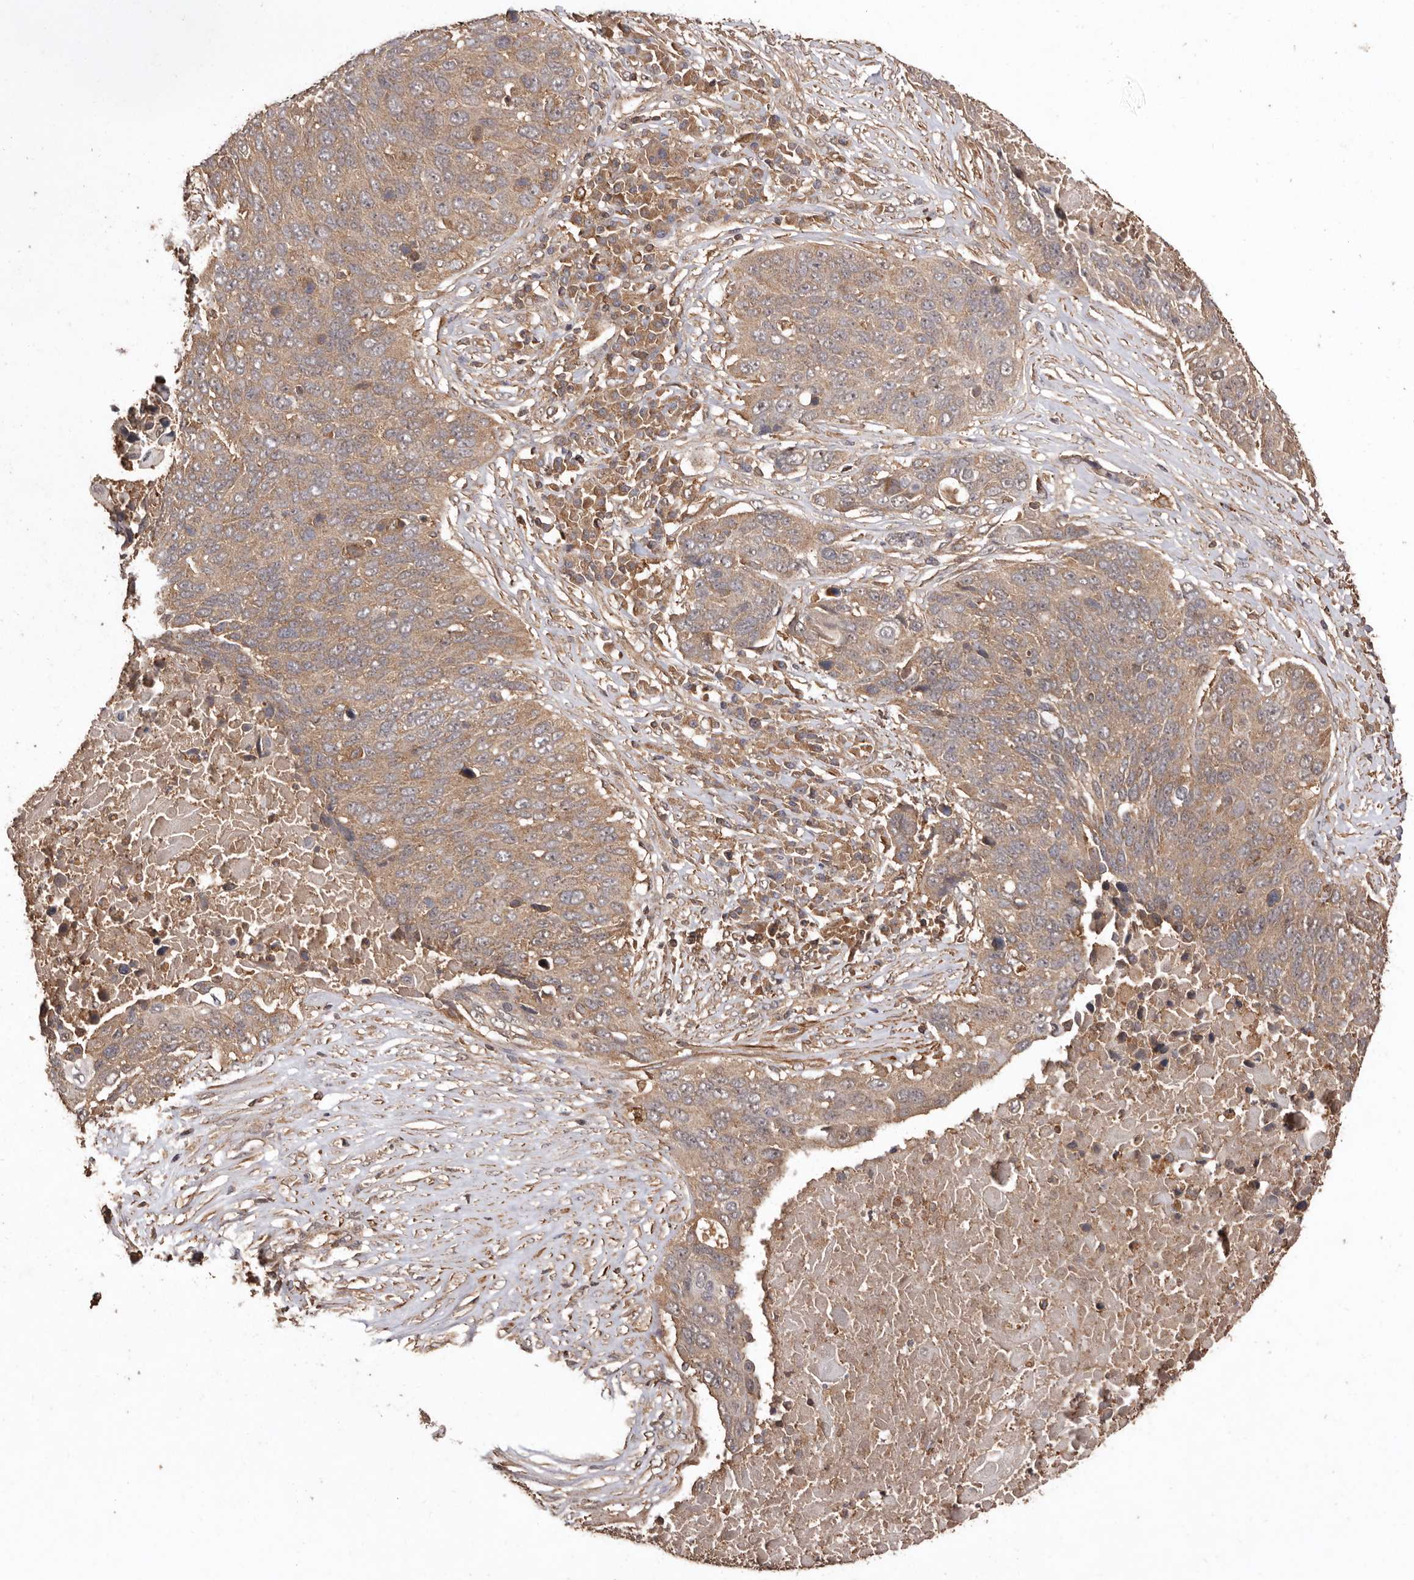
{"staining": {"intensity": "moderate", "quantity": ">75%", "location": "cytoplasmic/membranous"}, "tissue": "lung cancer", "cell_type": "Tumor cells", "image_type": "cancer", "snomed": [{"axis": "morphology", "description": "Squamous cell carcinoma, NOS"}, {"axis": "topography", "description": "Lung"}], "caption": "Immunohistochemical staining of lung cancer (squamous cell carcinoma) displays moderate cytoplasmic/membranous protein expression in about >75% of tumor cells.", "gene": "RWDD1", "patient": {"sex": "male", "age": 66}}